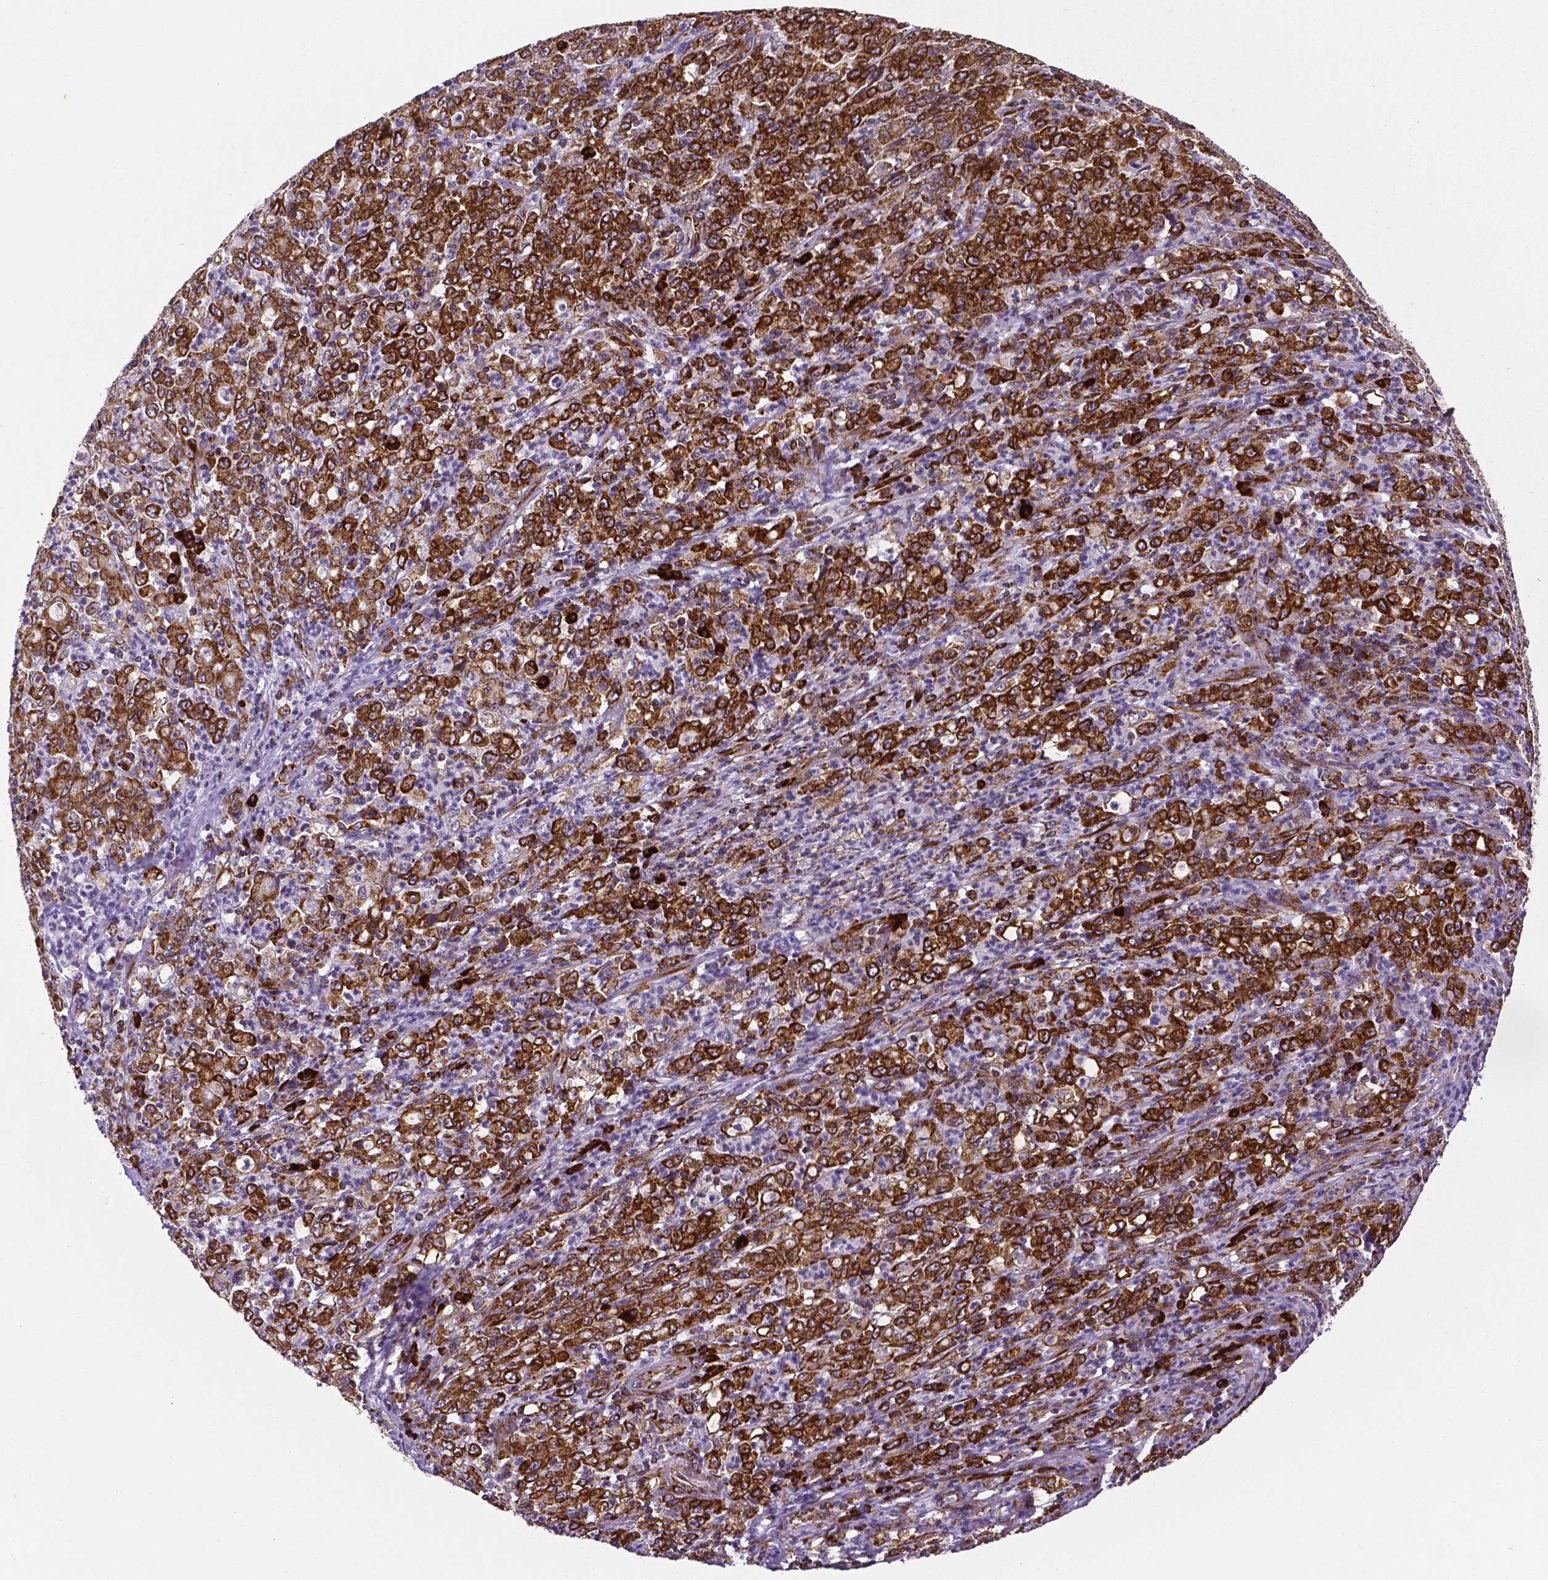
{"staining": {"intensity": "strong", "quantity": ">75%", "location": "cytoplasmic/membranous"}, "tissue": "stomach cancer", "cell_type": "Tumor cells", "image_type": "cancer", "snomed": [{"axis": "morphology", "description": "Adenocarcinoma, NOS"}, {"axis": "topography", "description": "Stomach, lower"}], "caption": "Stomach cancer tissue shows strong cytoplasmic/membranous positivity in approximately >75% of tumor cells", "gene": "MTDH", "patient": {"sex": "female", "age": 71}}